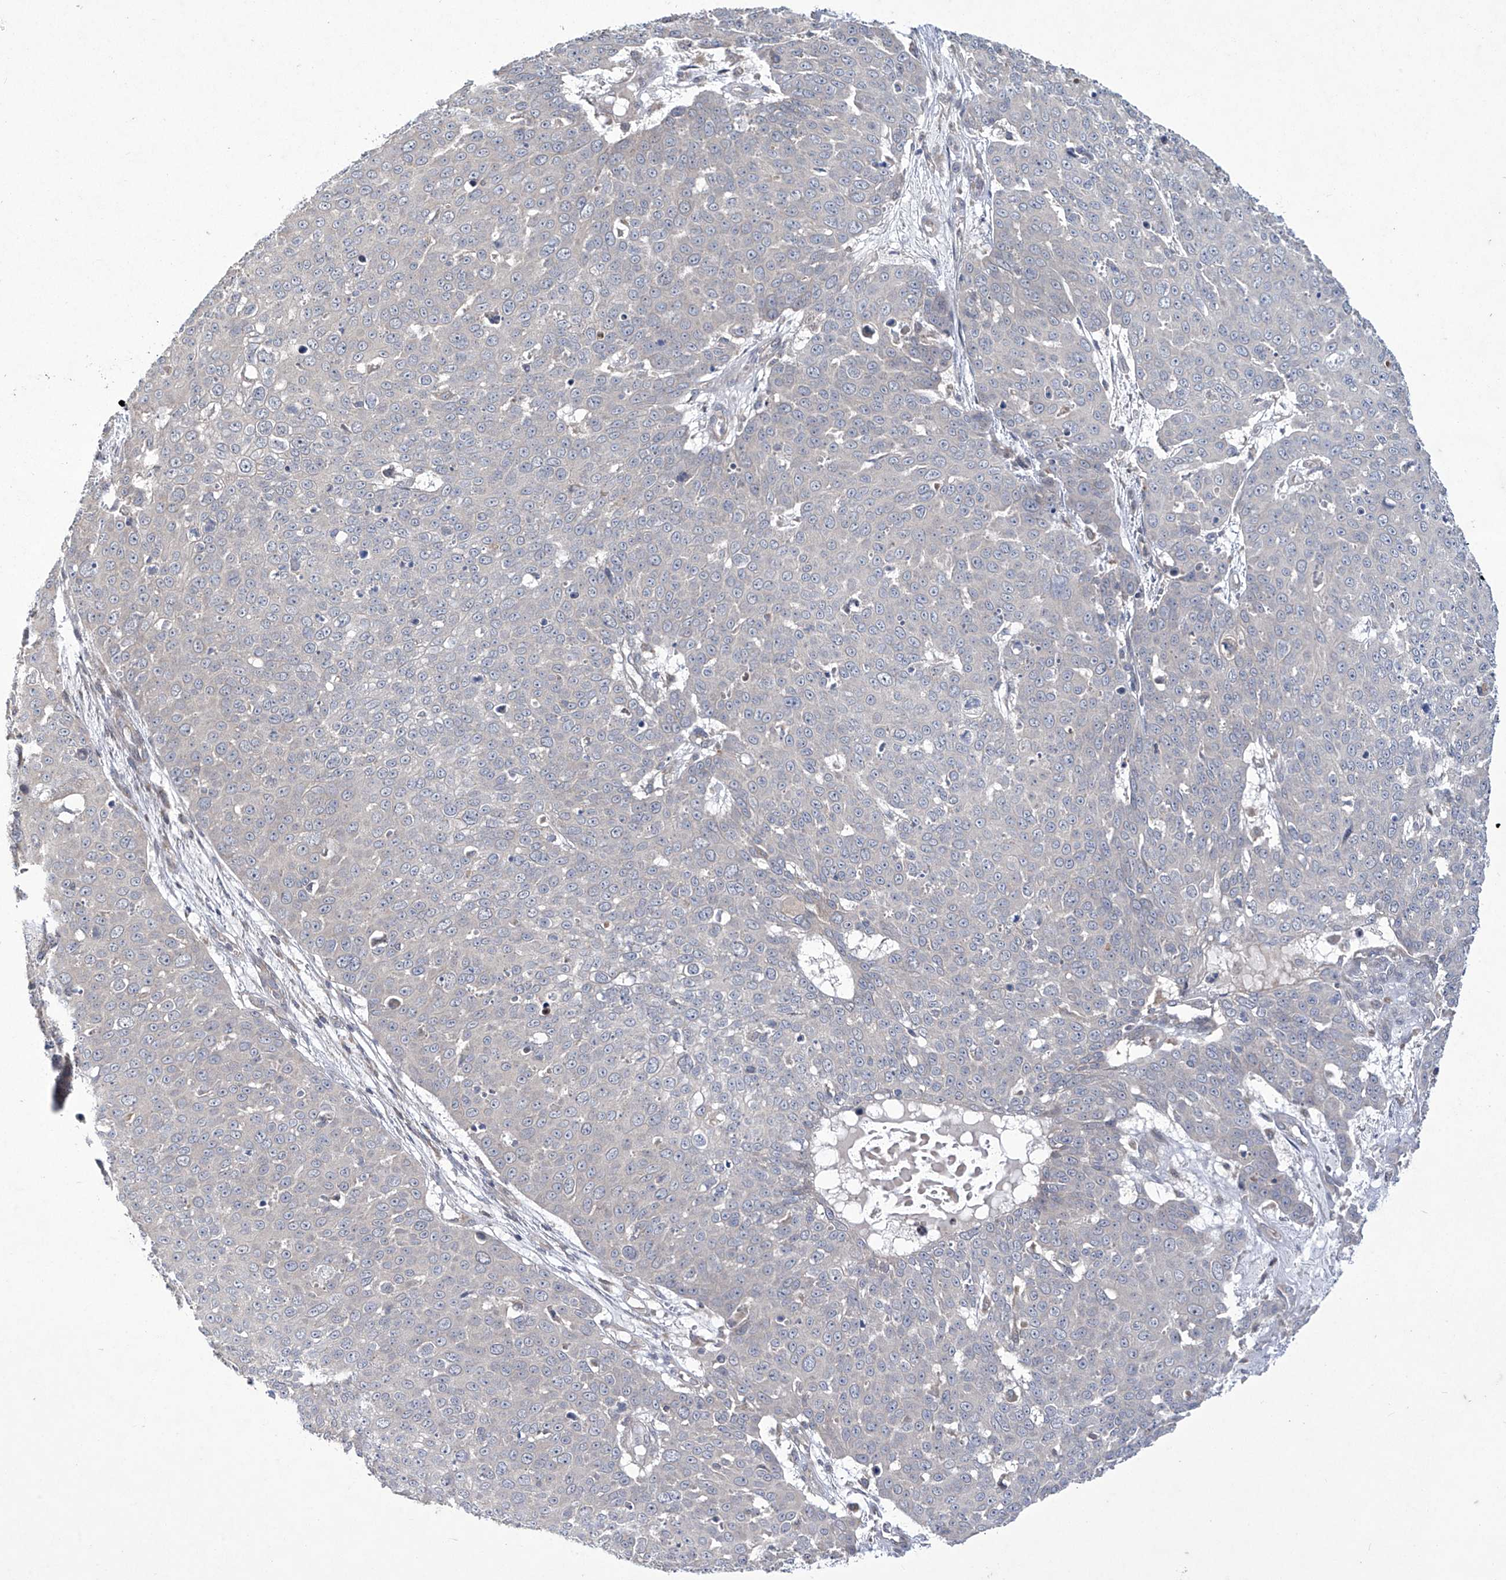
{"staining": {"intensity": "negative", "quantity": "none", "location": "none"}, "tissue": "skin cancer", "cell_type": "Tumor cells", "image_type": "cancer", "snomed": [{"axis": "morphology", "description": "Squamous cell carcinoma, NOS"}, {"axis": "topography", "description": "Skin"}], "caption": "DAB (3,3'-diaminobenzidine) immunohistochemical staining of skin cancer displays no significant staining in tumor cells. Brightfield microscopy of IHC stained with DAB (brown) and hematoxylin (blue), captured at high magnification.", "gene": "TRIM60", "patient": {"sex": "male", "age": 71}}